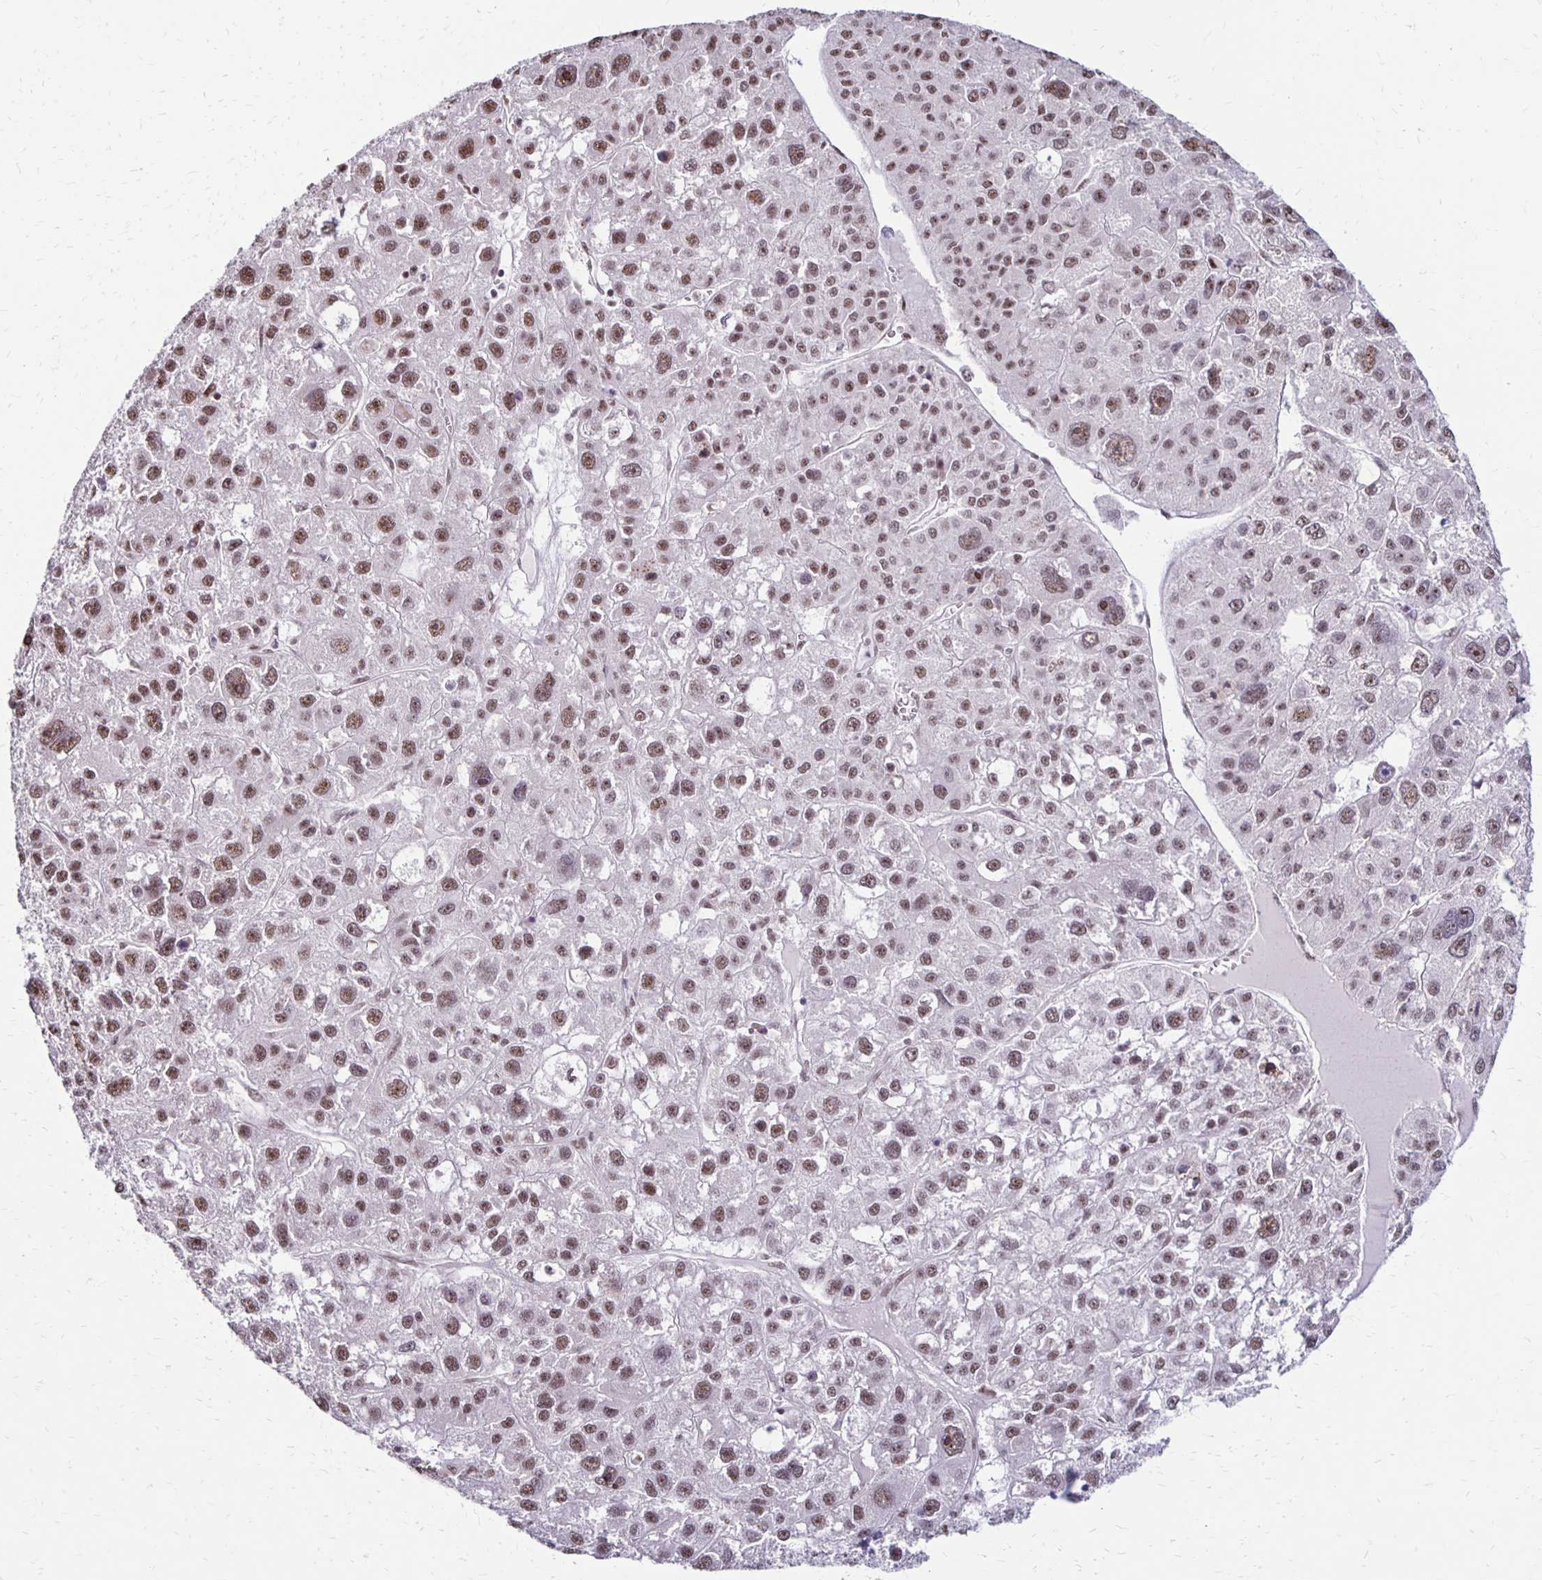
{"staining": {"intensity": "moderate", "quantity": ">75%", "location": "nuclear"}, "tissue": "liver cancer", "cell_type": "Tumor cells", "image_type": "cancer", "snomed": [{"axis": "morphology", "description": "Carcinoma, Hepatocellular, NOS"}, {"axis": "topography", "description": "Liver"}], "caption": "An image showing moderate nuclear positivity in about >75% of tumor cells in liver hepatocellular carcinoma, as visualized by brown immunohistochemical staining.", "gene": "DAGLA", "patient": {"sex": "male", "age": 73}}